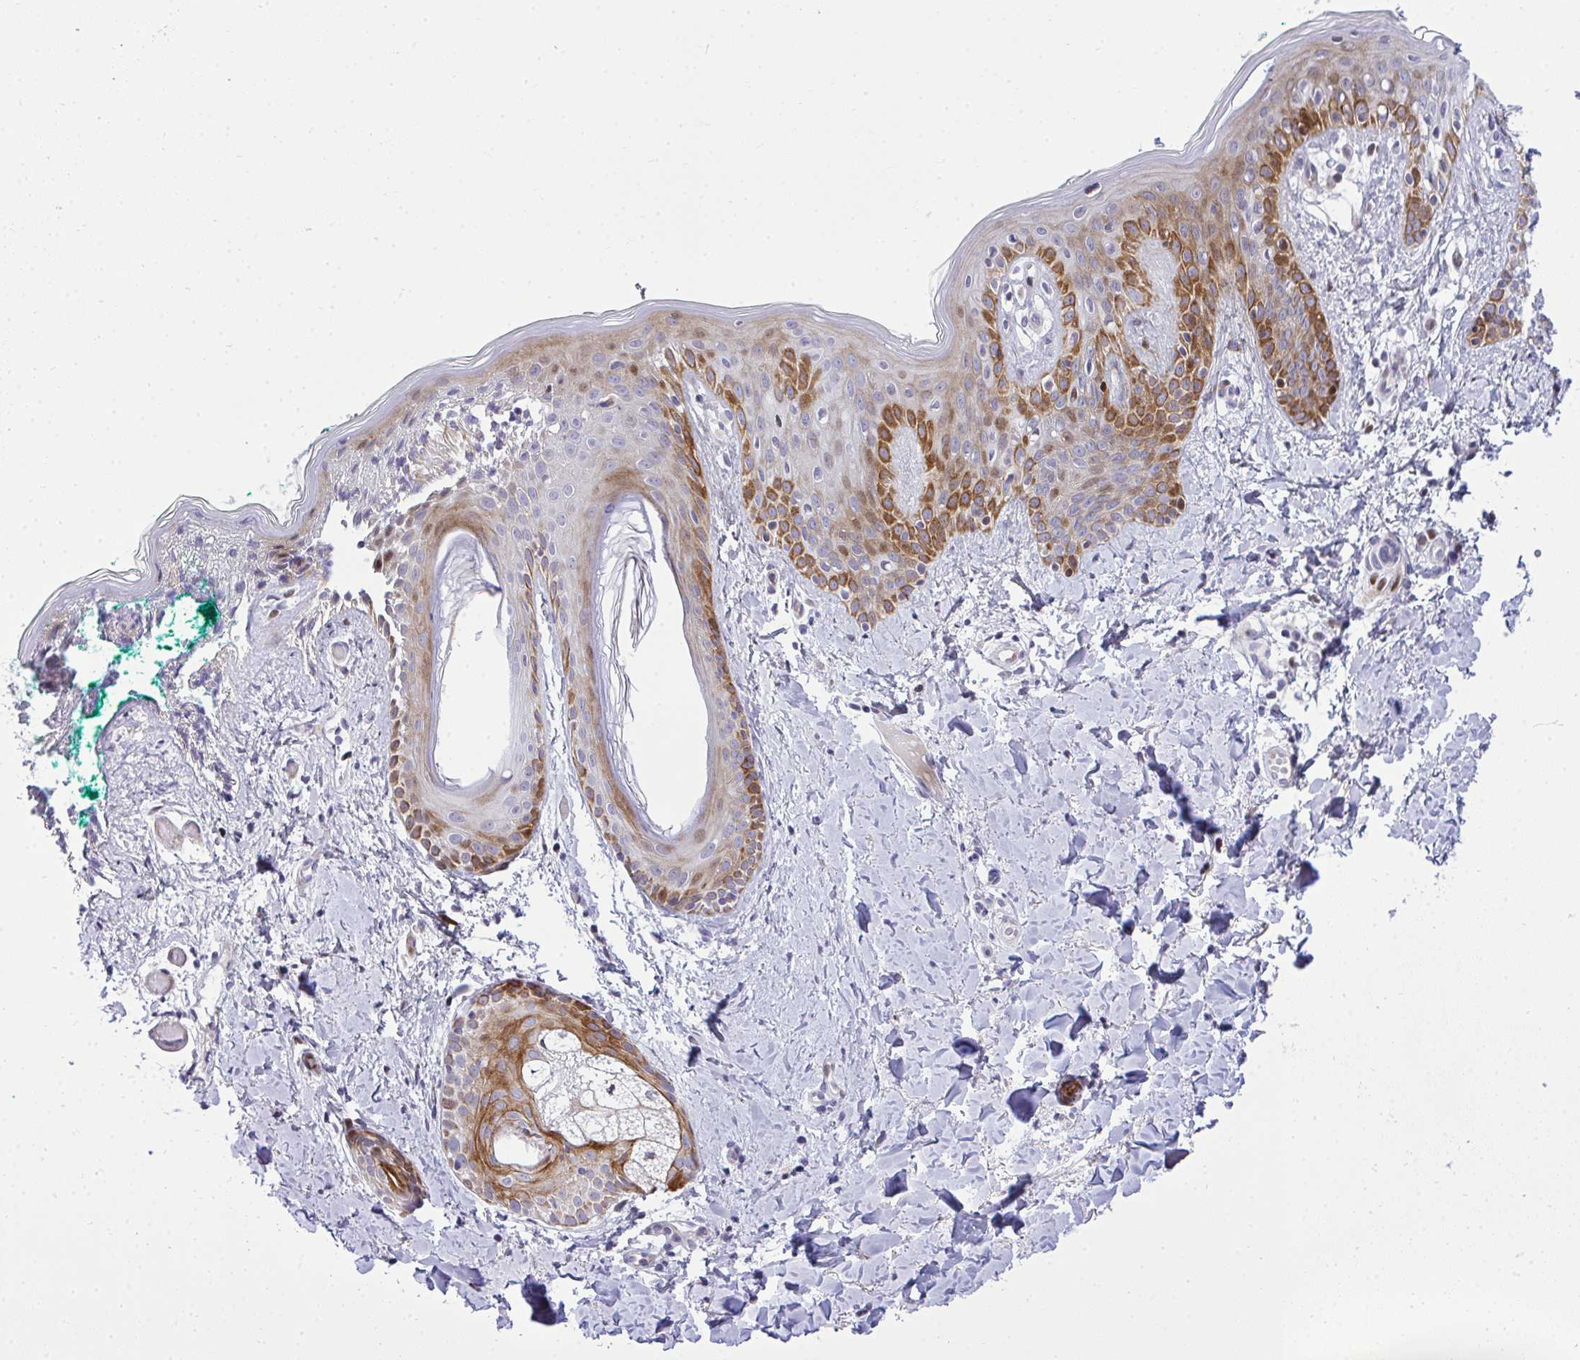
{"staining": {"intensity": "negative", "quantity": "none", "location": "none"}, "tissue": "skin", "cell_type": "Fibroblasts", "image_type": "normal", "snomed": [{"axis": "morphology", "description": "Normal tissue, NOS"}, {"axis": "topography", "description": "Skin"}], "caption": "Human skin stained for a protein using immunohistochemistry (IHC) reveals no staining in fibroblasts.", "gene": "CASTOR2", "patient": {"sex": "male", "age": 16}}